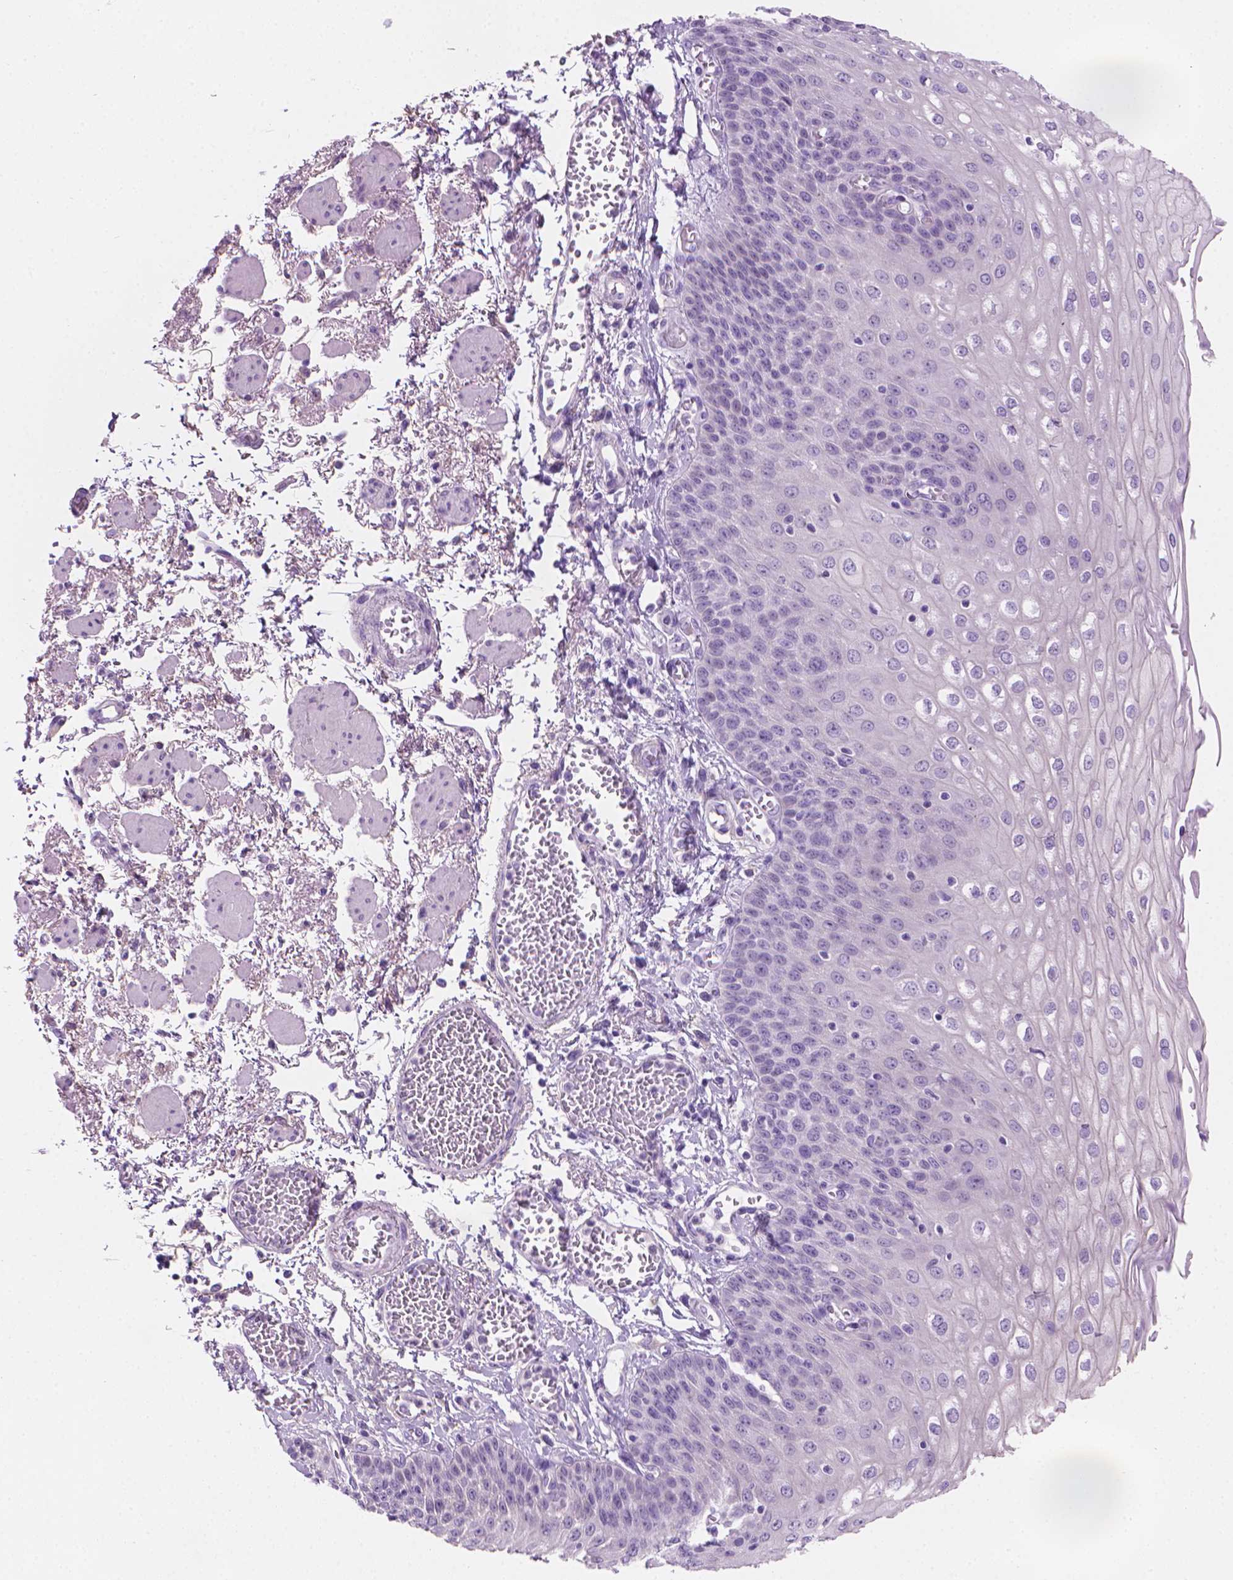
{"staining": {"intensity": "negative", "quantity": "none", "location": "none"}, "tissue": "esophagus", "cell_type": "Squamous epithelial cells", "image_type": "normal", "snomed": [{"axis": "morphology", "description": "Normal tissue, NOS"}, {"axis": "morphology", "description": "Adenocarcinoma, NOS"}, {"axis": "topography", "description": "Esophagus"}], "caption": "Histopathology image shows no protein expression in squamous epithelial cells of unremarkable esophagus.", "gene": "TTC29", "patient": {"sex": "male", "age": 81}}